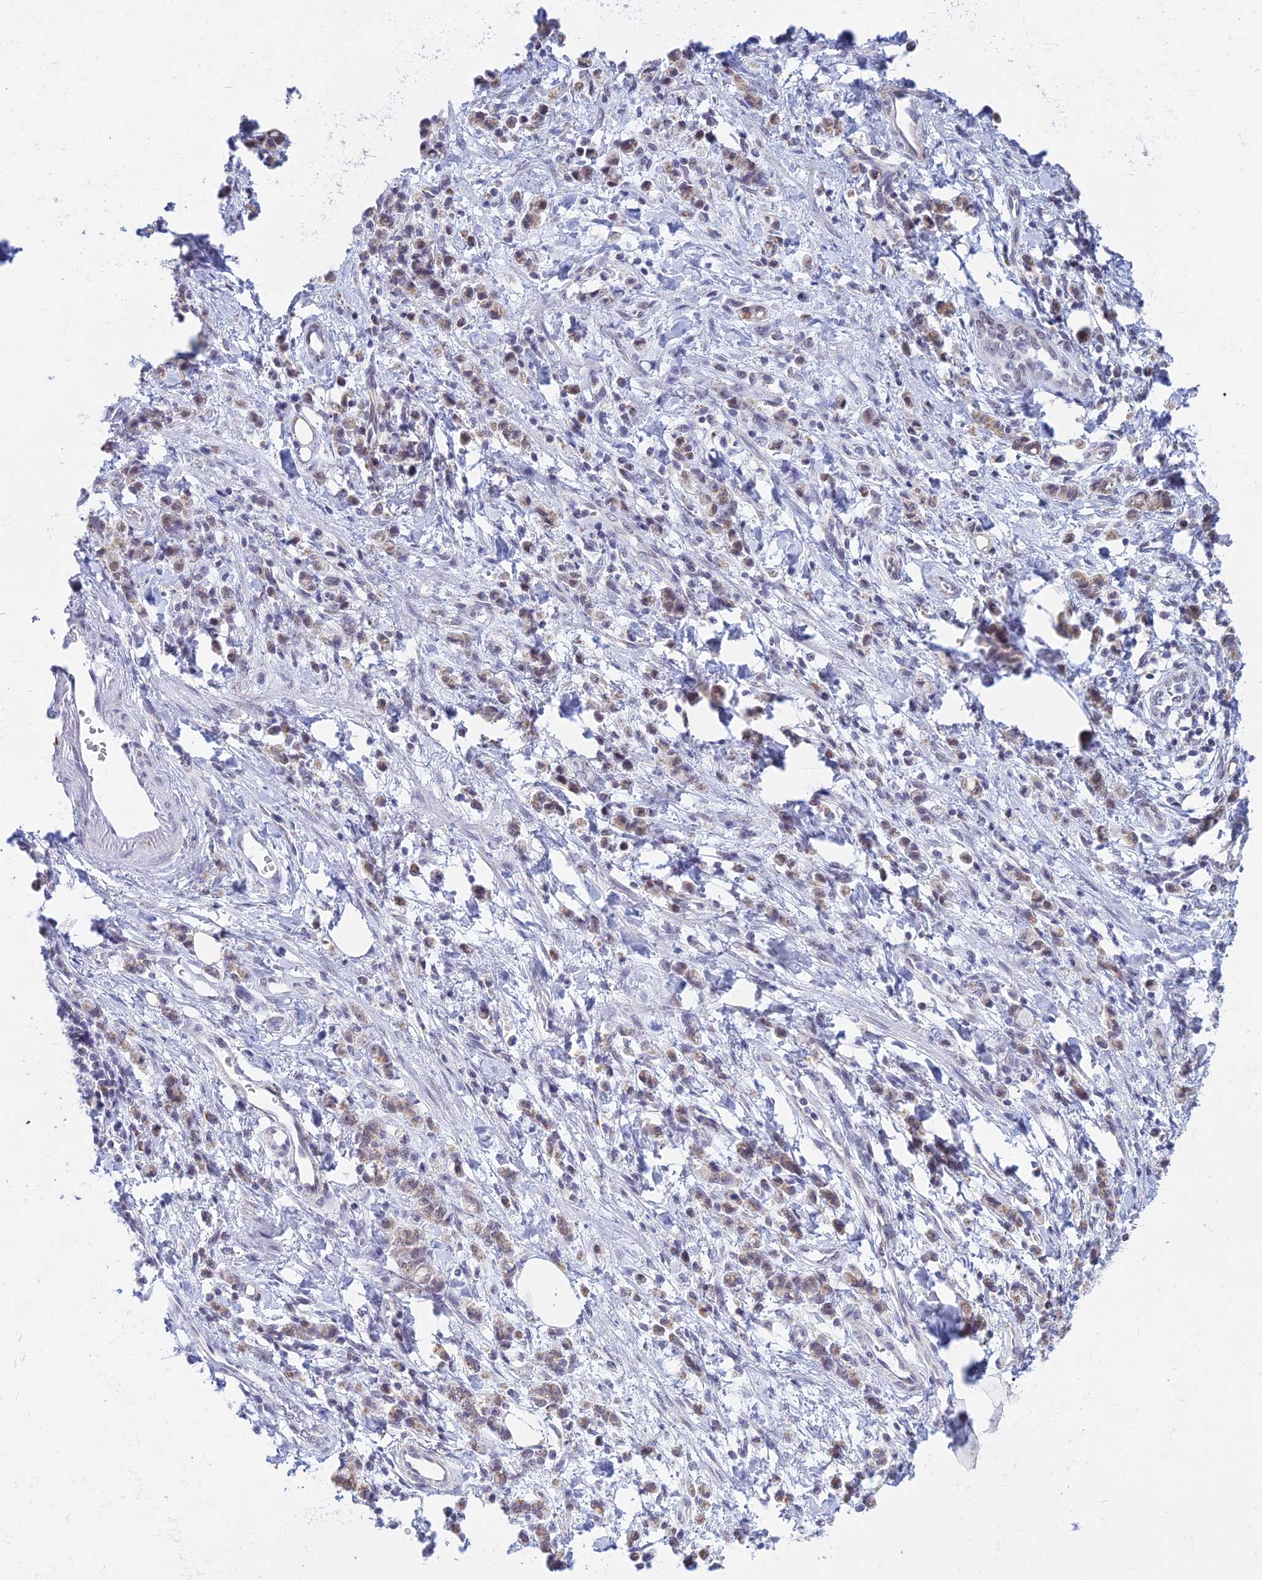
{"staining": {"intensity": "weak", "quantity": ">75%", "location": "cytoplasmic/membranous,nuclear"}, "tissue": "stomach cancer", "cell_type": "Tumor cells", "image_type": "cancer", "snomed": [{"axis": "morphology", "description": "Adenocarcinoma, NOS"}, {"axis": "topography", "description": "Stomach"}], "caption": "There is low levels of weak cytoplasmic/membranous and nuclear positivity in tumor cells of adenocarcinoma (stomach), as demonstrated by immunohistochemical staining (brown color).", "gene": "KLF14", "patient": {"sex": "male", "age": 76}}